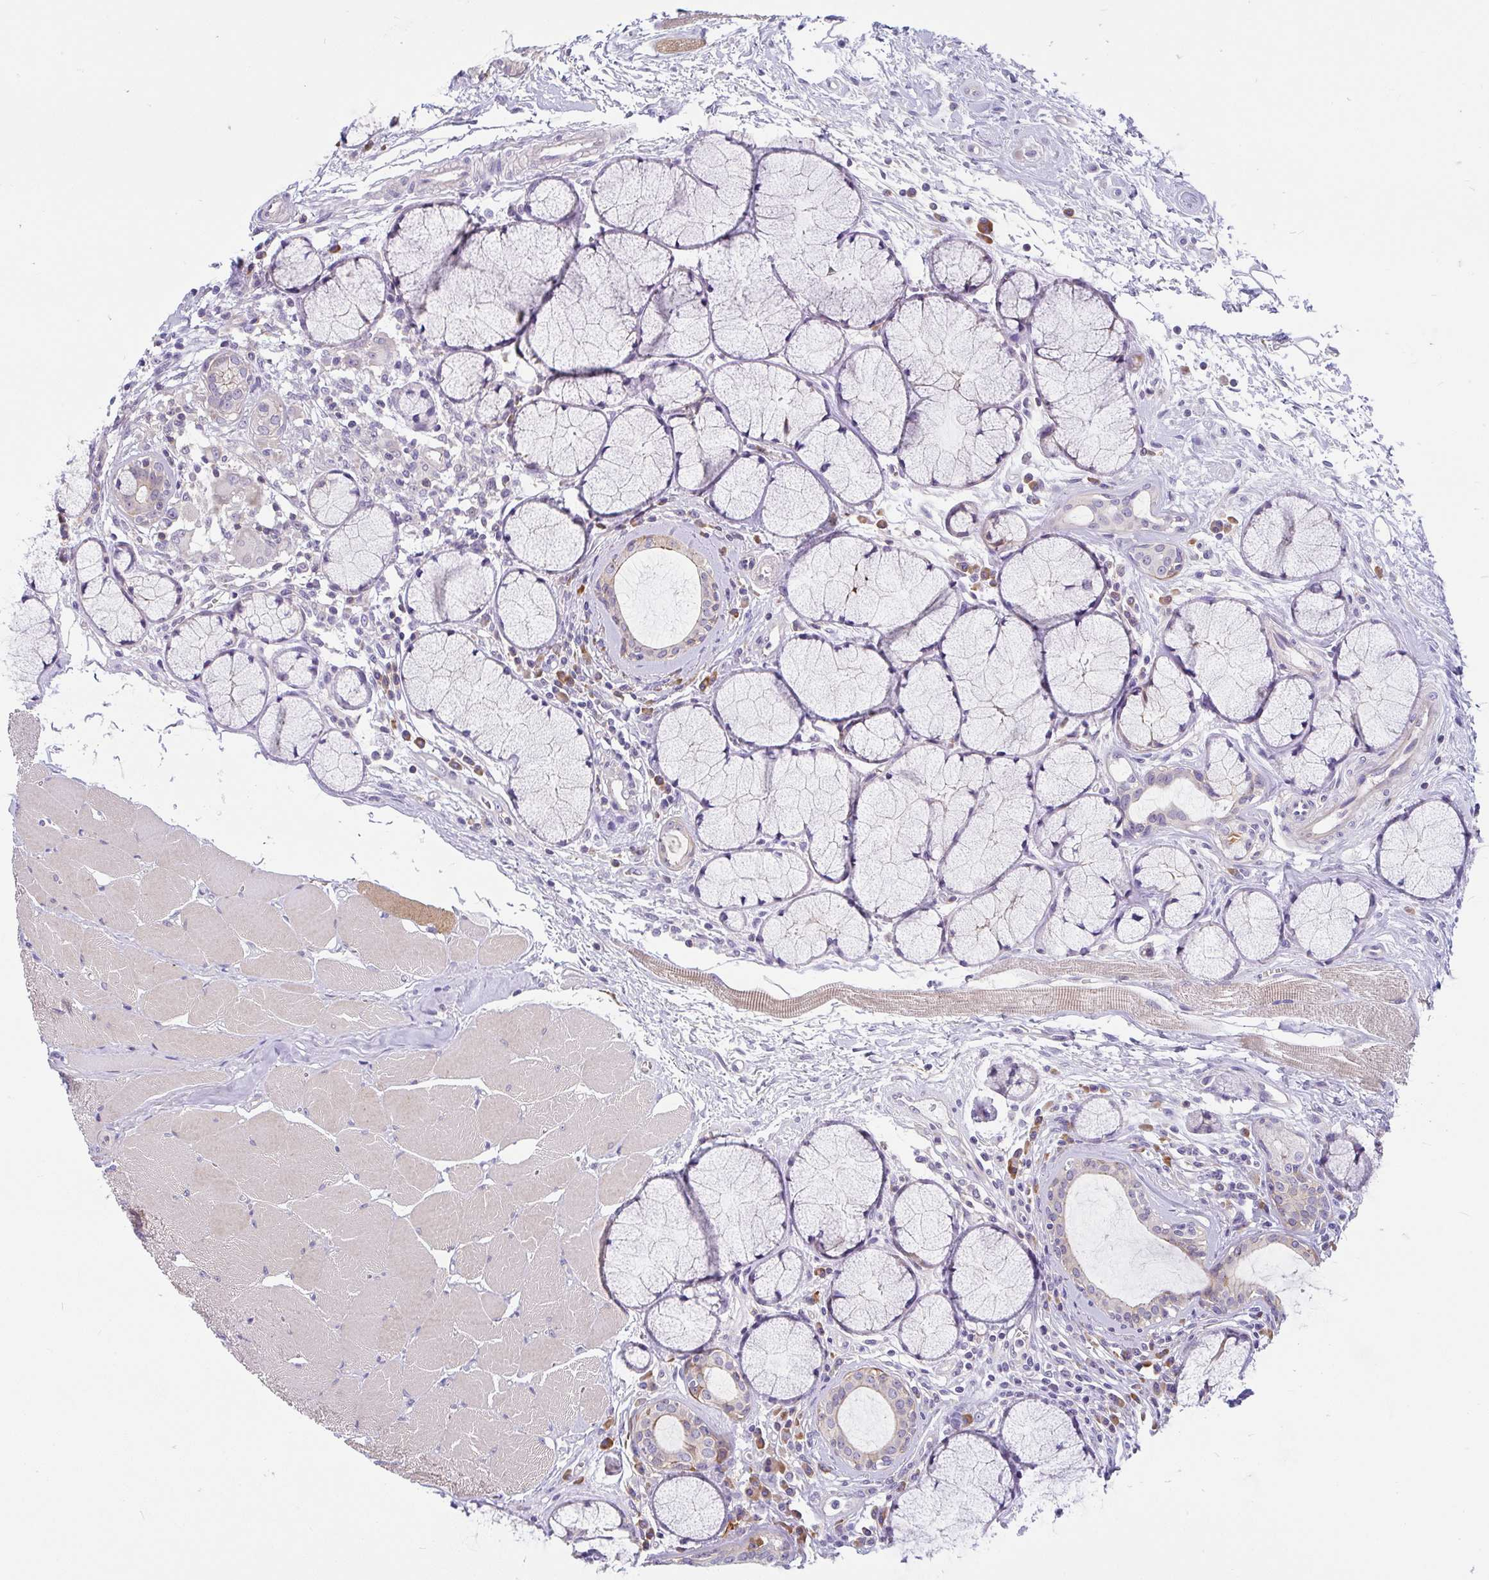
{"staining": {"intensity": "moderate", "quantity": "<25%", "location": "cytoplasmic/membranous"}, "tissue": "head and neck cancer", "cell_type": "Tumor cells", "image_type": "cancer", "snomed": [{"axis": "morphology", "description": "Squamous cell carcinoma, NOS"}, {"axis": "topography", "description": "Head-Neck"}], "caption": "Human head and neck cancer stained with a protein marker shows moderate staining in tumor cells.", "gene": "LRRC26", "patient": {"sex": "female", "age": 73}}